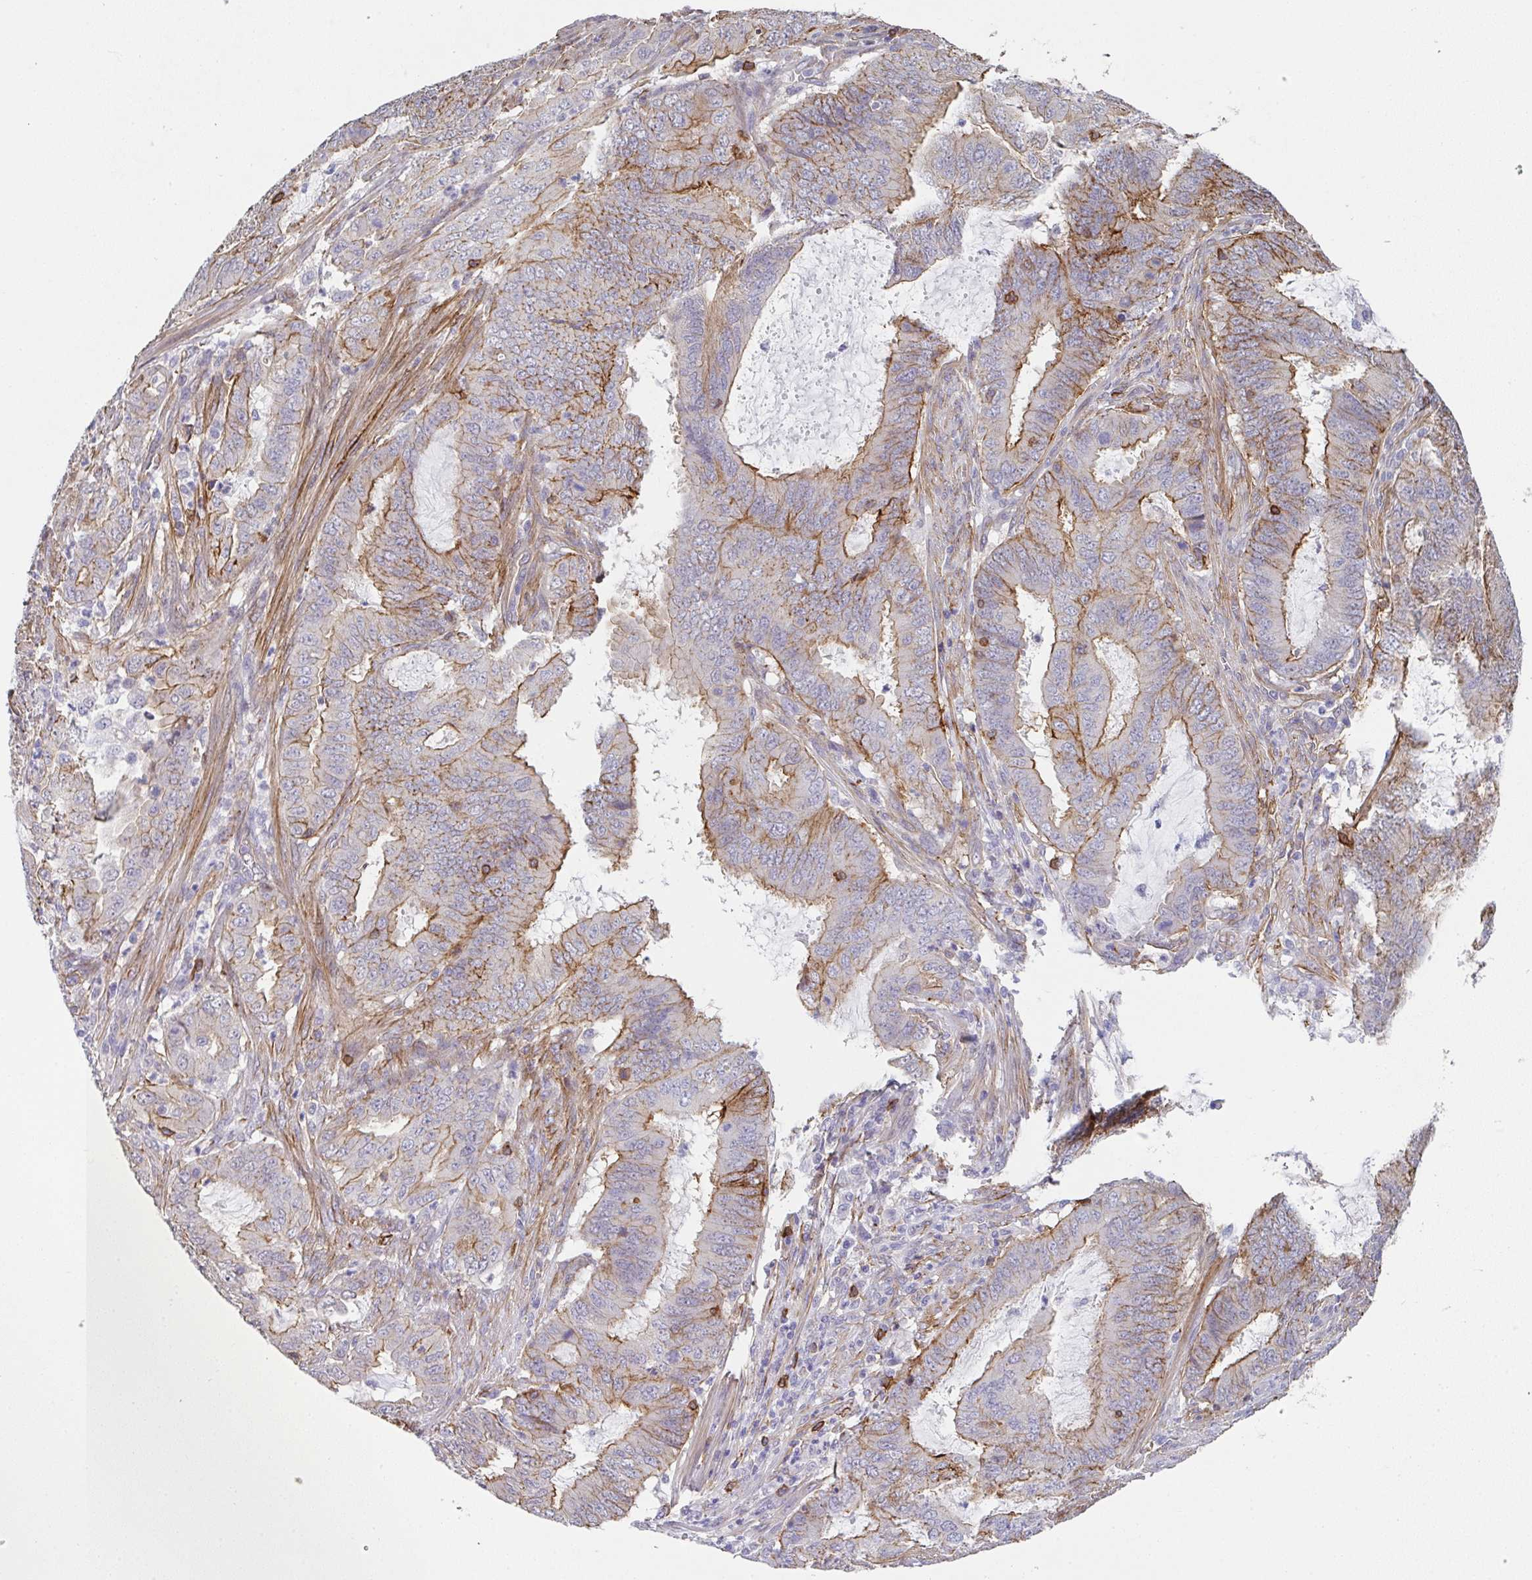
{"staining": {"intensity": "moderate", "quantity": "25%-75%", "location": "cytoplasmic/membranous"}, "tissue": "endometrial cancer", "cell_type": "Tumor cells", "image_type": "cancer", "snomed": [{"axis": "morphology", "description": "Adenocarcinoma, NOS"}, {"axis": "topography", "description": "Endometrium"}], "caption": "Adenocarcinoma (endometrial) stained for a protein exhibits moderate cytoplasmic/membranous positivity in tumor cells.", "gene": "DBN1", "patient": {"sex": "female", "age": 51}}